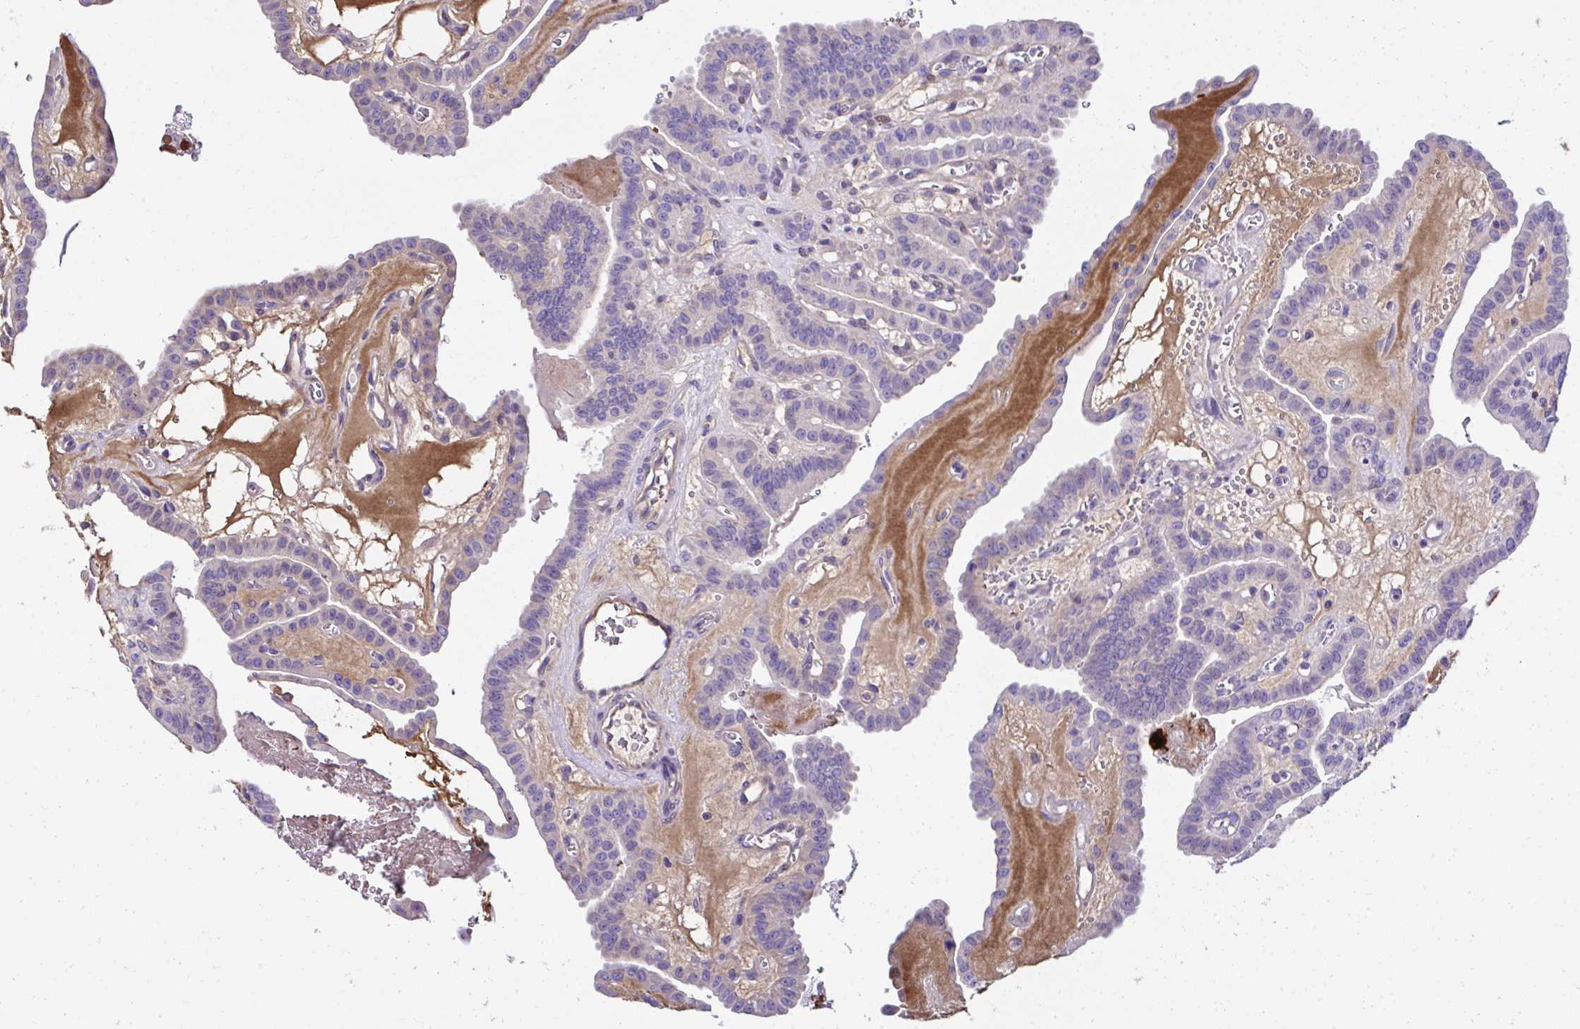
{"staining": {"intensity": "negative", "quantity": "none", "location": "none"}, "tissue": "thyroid cancer", "cell_type": "Tumor cells", "image_type": "cancer", "snomed": [{"axis": "morphology", "description": "Papillary adenocarcinoma, NOS"}, {"axis": "topography", "description": "Thyroid gland"}], "caption": "An immunohistochemistry photomicrograph of thyroid cancer (papillary adenocarcinoma) is shown. There is no staining in tumor cells of thyroid cancer (papillary adenocarcinoma).", "gene": "CCDC85C", "patient": {"sex": "male", "age": 87}}